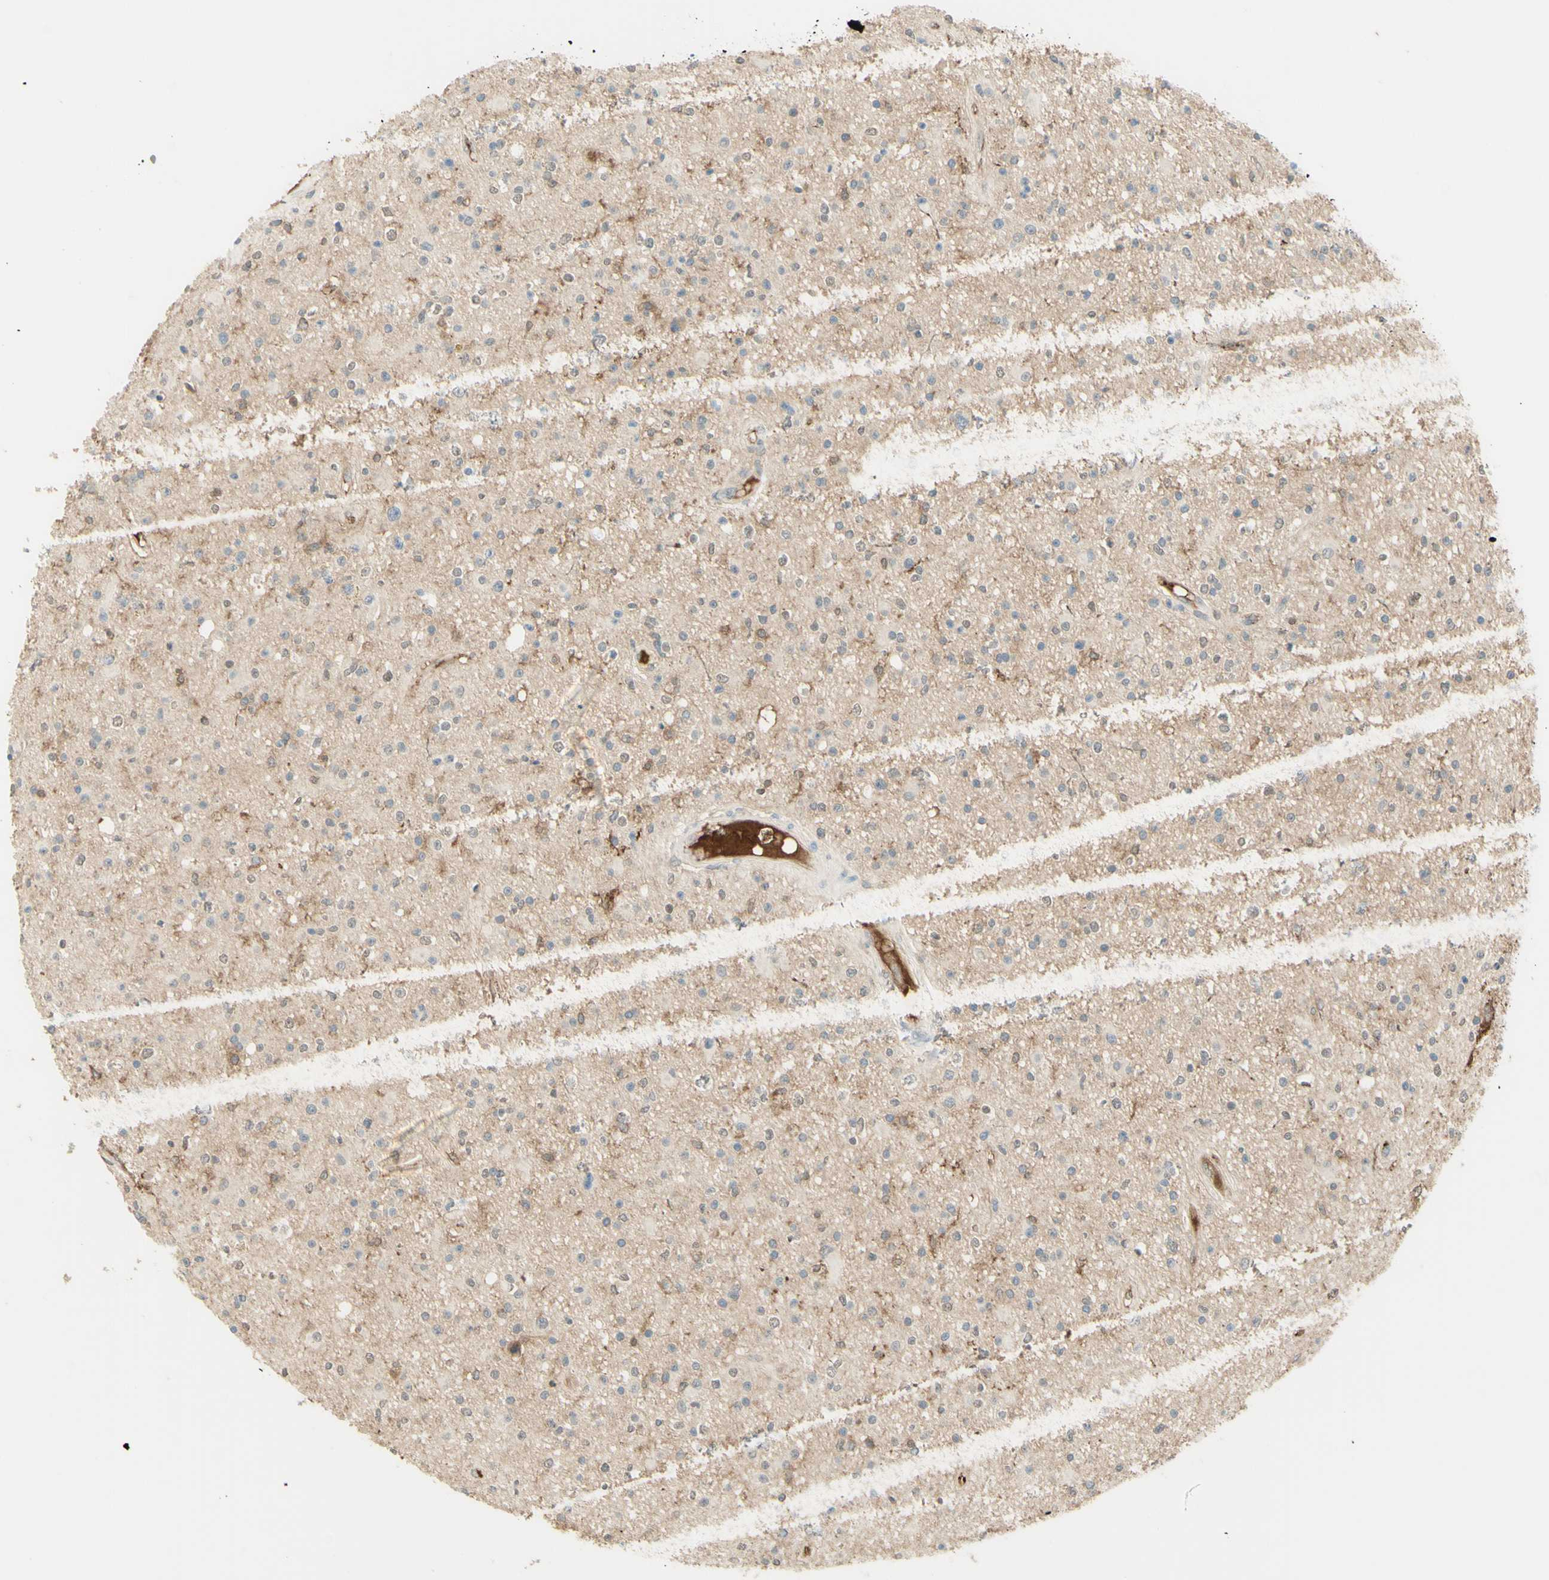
{"staining": {"intensity": "moderate", "quantity": "<25%", "location": "cytoplasmic/membranous"}, "tissue": "glioma", "cell_type": "Tumor cells", "image_type": "cancer", "snomed": [{"axis": "morphology", "description": "Glioma, malignant, High grade"}, {"axis": "topography", "description": "Brain"}], "caption": "There is low levels of moderate cytoplasmic/membranous positivity in tumor cells of glioma, as demonstrated by immunohistochemical staining (brown color).", "gene": "ANGPT2", "patient": {"sex": "male", "age": 33}}